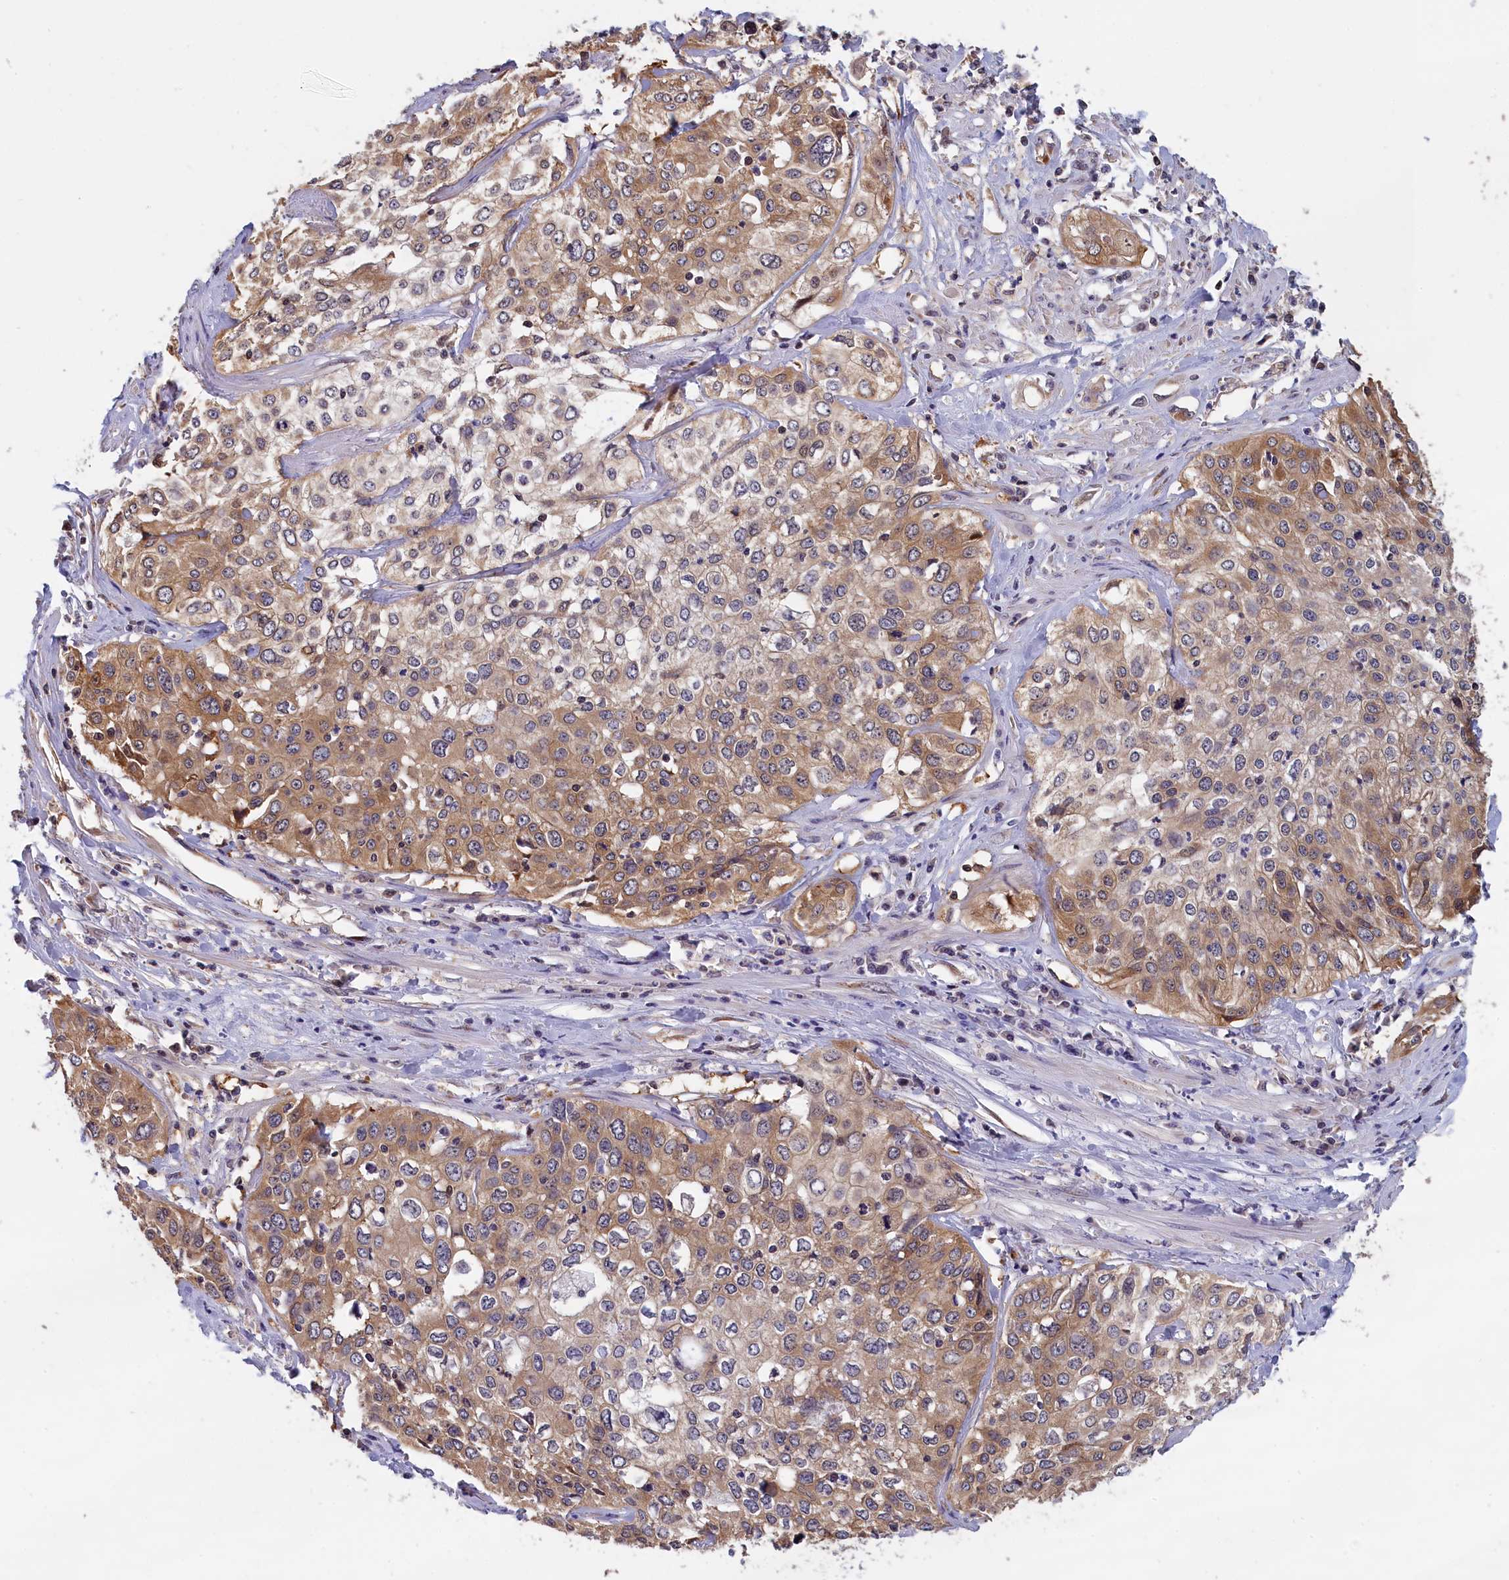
{"staining": {"intensity": "weak", "quantity": ">75%", "location": "cytoplasmic/membranous"}, "tissue": "cervical cancer", "cell_type": "Tumor cells", "image_type": "cancer", "snomed": [{"axis": "morphology", "description": "Squamous cell carcinoma, NOS"}, {"axis": "topography", "description": "Cervix"}], "caption": "Protein staining by immunohistochemistry (IHC) reveals weak cytoplasmic/membranous expression in approximately >75% of tumor cells in squamous cell carcinoma (cervical). The staining is performed using DAB brown chromogen to label protein expression. The nuclei are counter-stained blue using hematoxylin.", "gene": "ABCC8", "patient": {"sex": "female", "age": 31}}